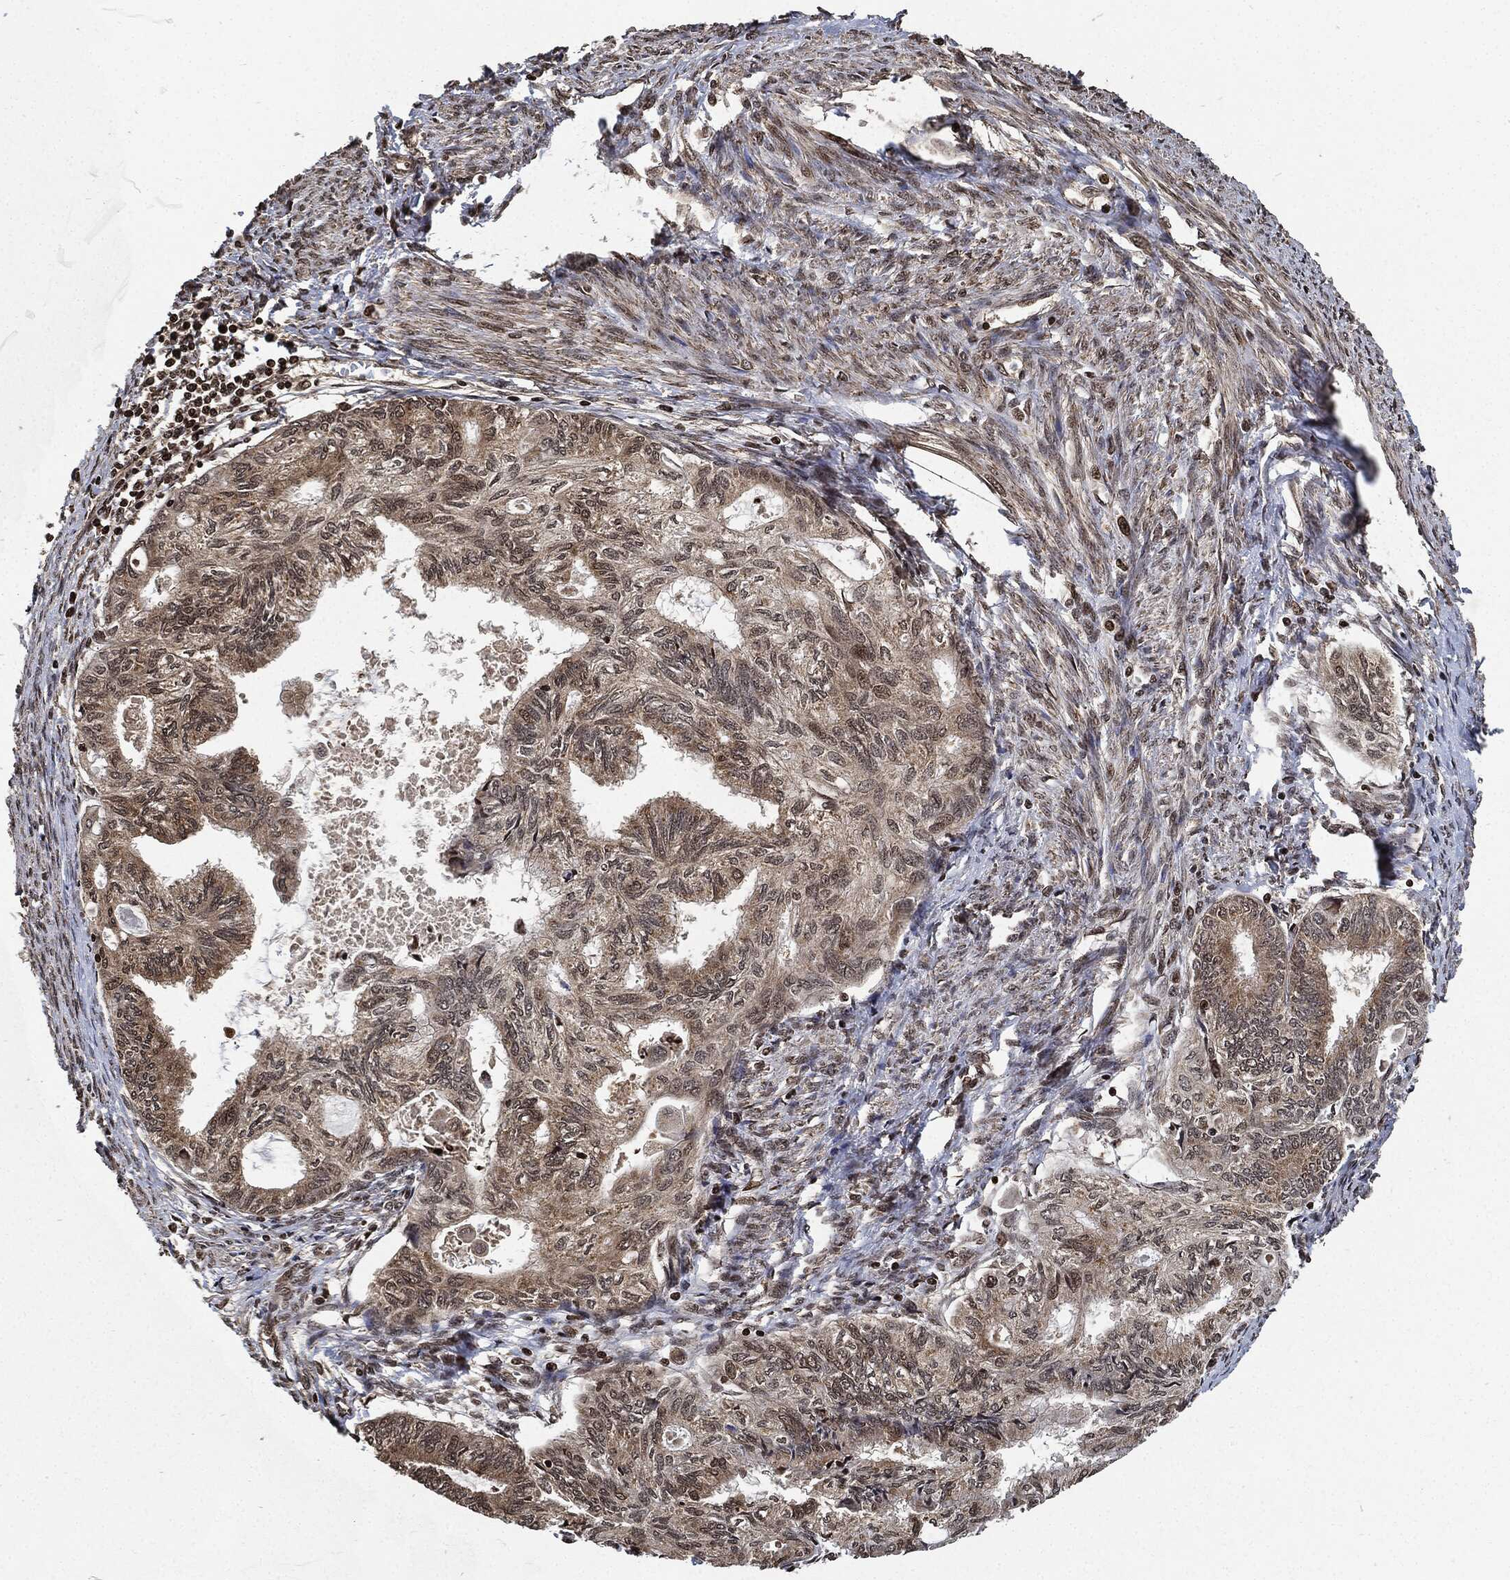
{"staining": {"intensity": "weak", "quantity": ">75%", "location": "cytoplasmic/membranous"}, "tissue": "endometrial cancer", "cell_type": "Tumor cells", "image_type": "cancer", "snomed": [{"axis": "morphology", "description": "Adenocarcinoma, NOS"}, {"axis": "topography", "description": "Endometrium"}], "caption": "A low amount of weak cytoplasmic/membranous expression is identified in approximately >75% of tumor cells in endometrial adenocarcinoma tissue.", "gene": "PDK1", "patient": {"sex": "female", "age": 86}}